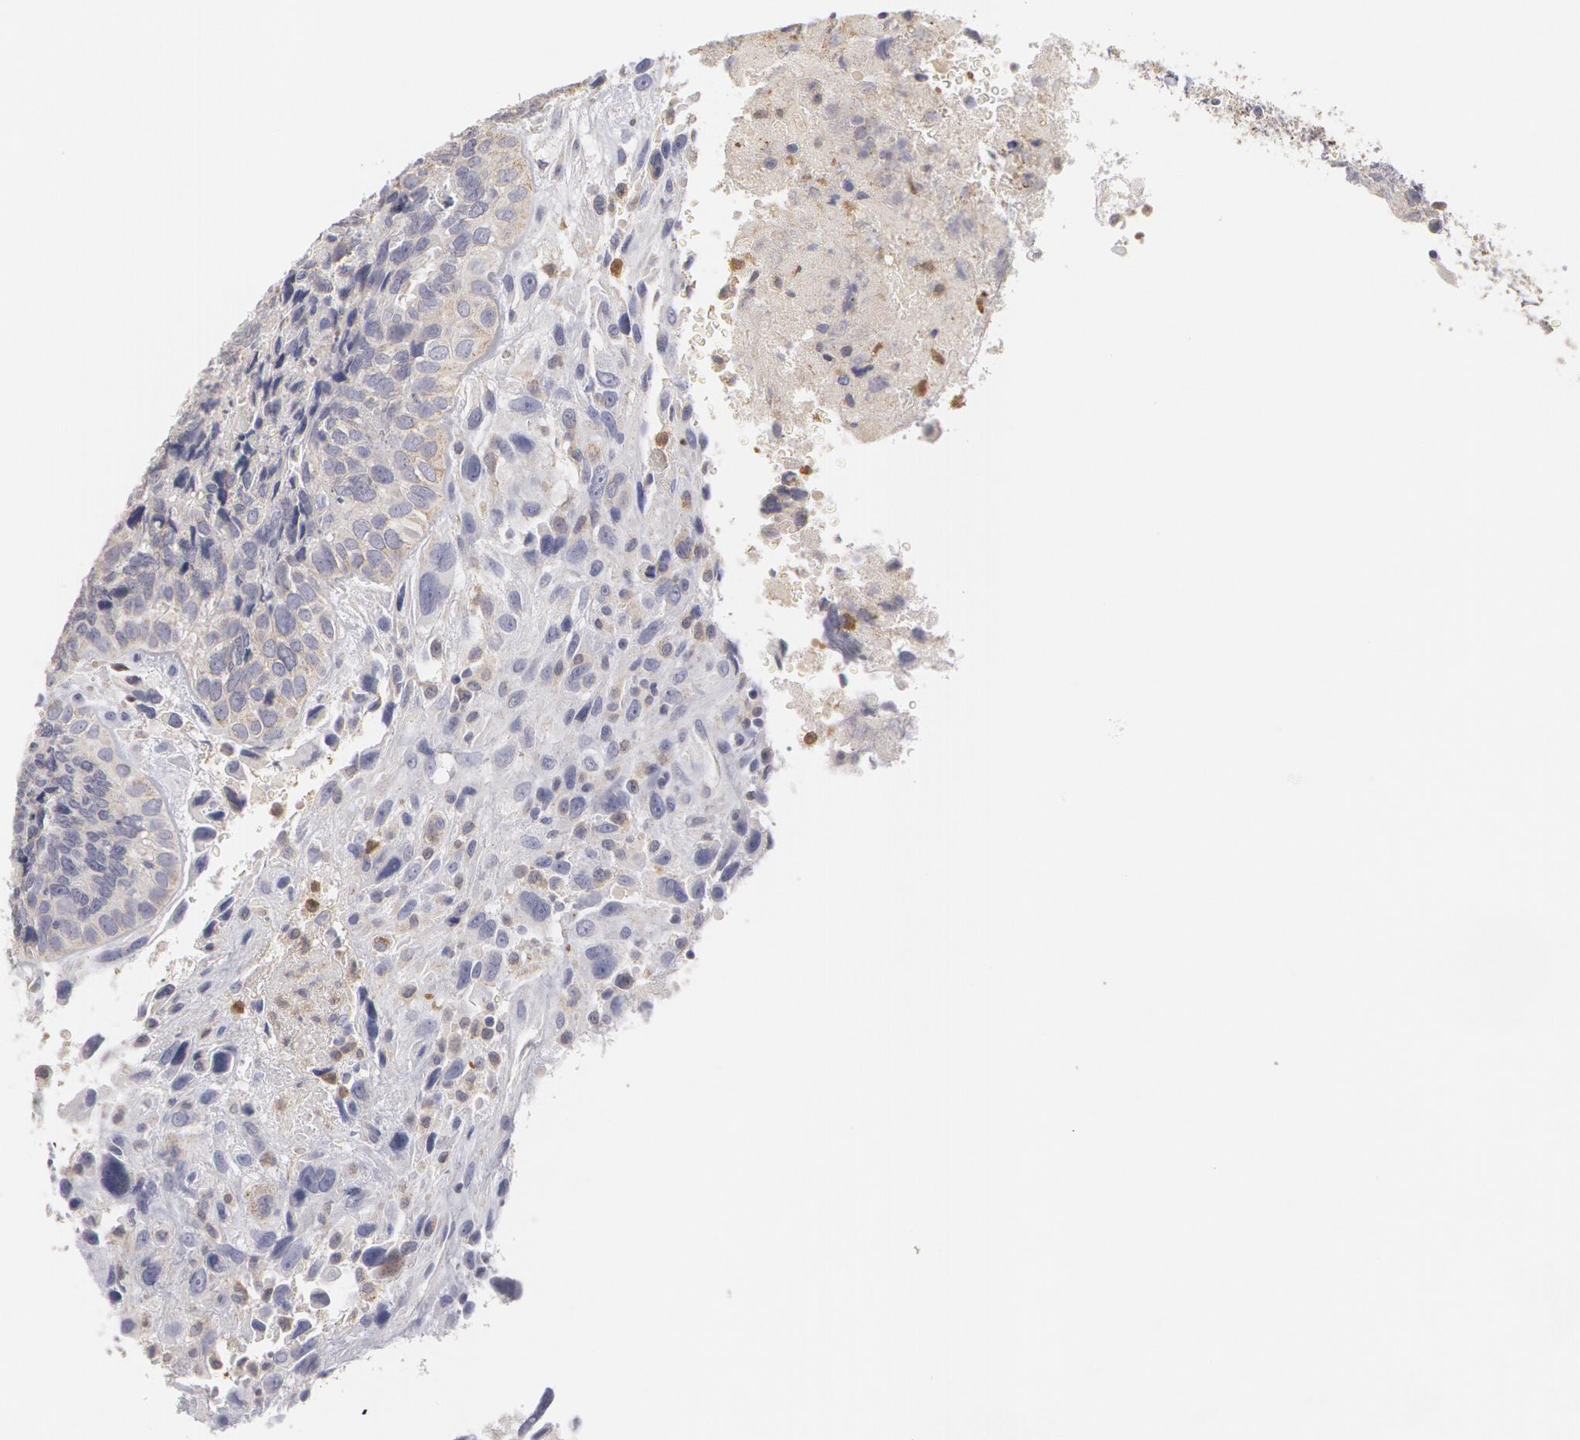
{"staining": {"intensity": "weak", "quantity": "<25%", "location": "cytoplasmic/membranous"}, "tissue": "breast cancer", "cell_type": "Tumor cells", "image_type": "cancer", "snomed": [{"axis": "morphology", "description": "Neoplasm, malignant, NOS"}, {"axis": "topography", "description": "Breast"}], "caption": "The immunohistochemistry (IHC) micrograph has no significant positivity in tumor cells of breast cancer tissue.", "gene": "CAT", "patient": {"sex": "female", "age": 50}}